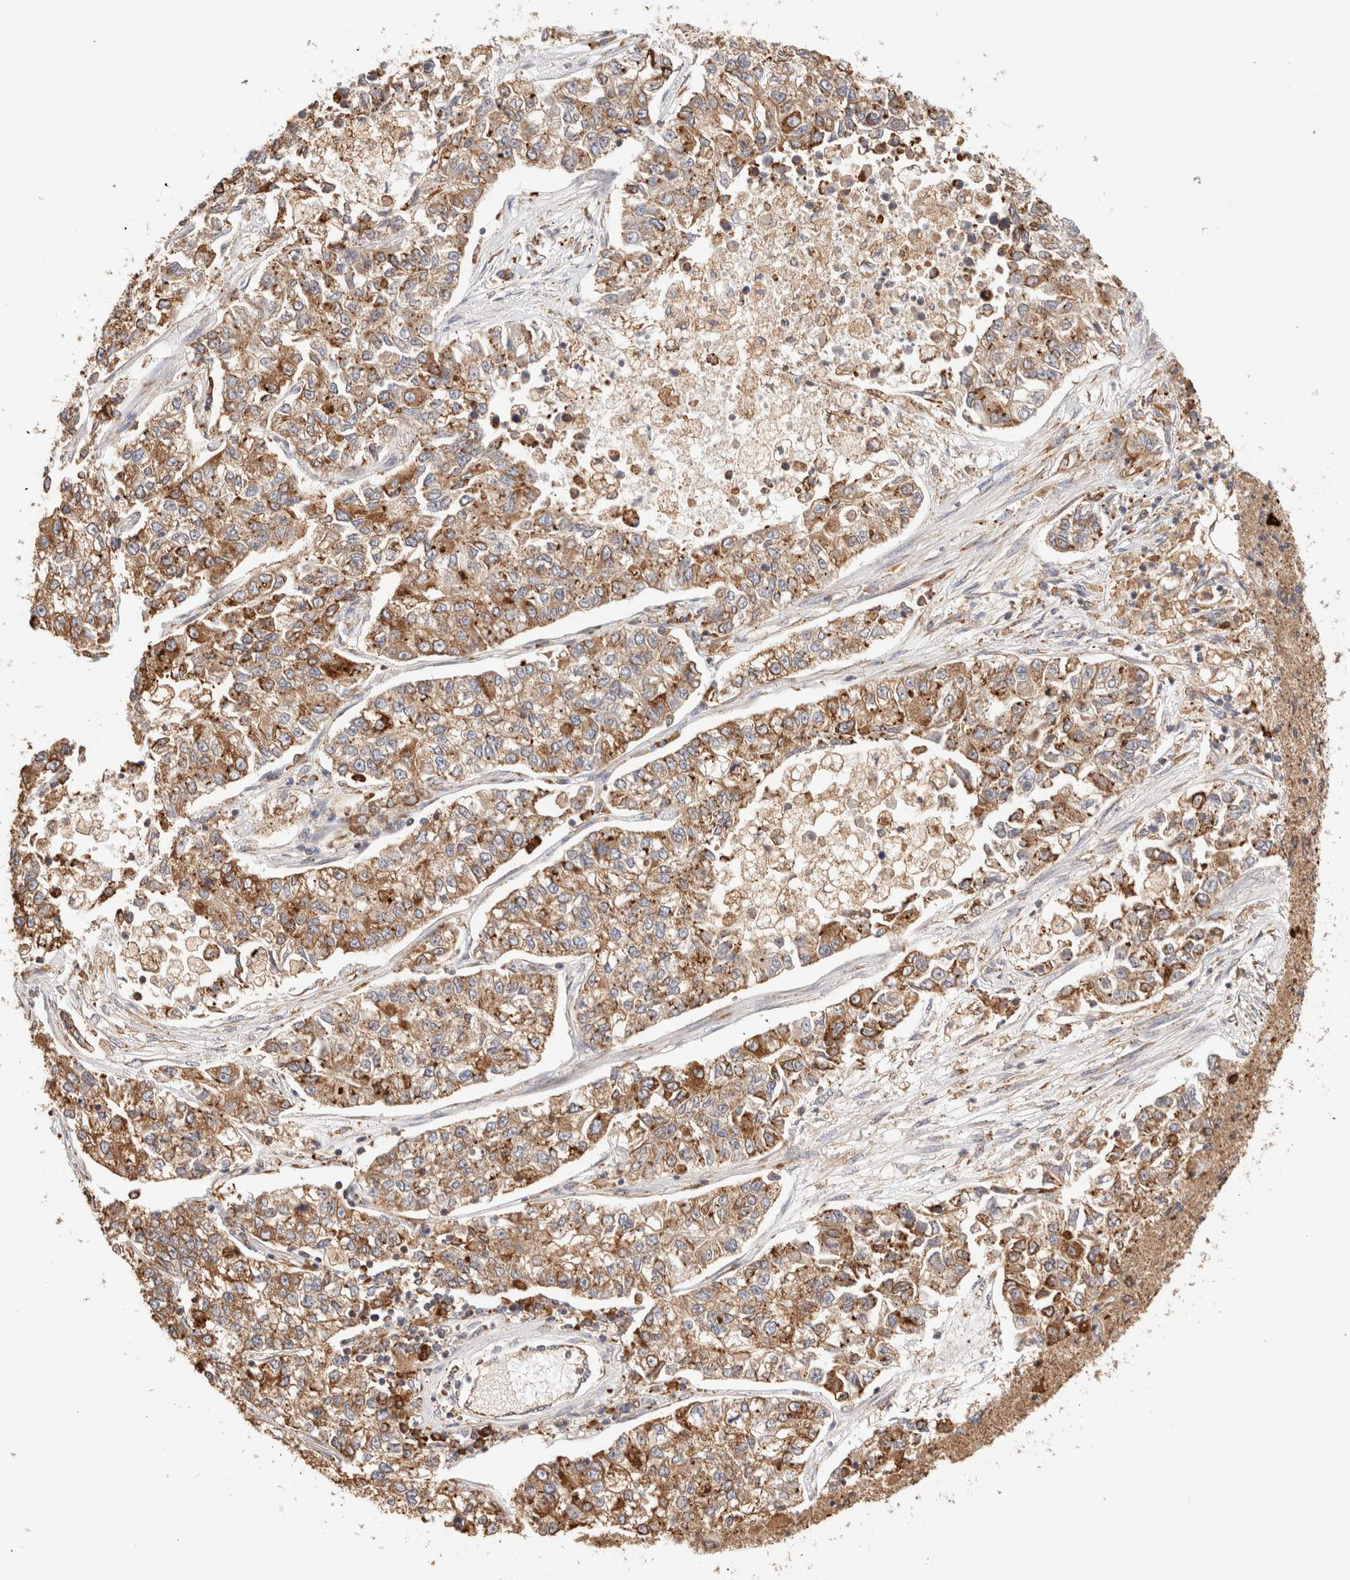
{"staining": {"intensity": "moderate", "quantity": ">75%", "location": "cytoplasmic/membranous"}, "tissue": "lung cancer", "cell_type": "Tumor cells", "image_type": "cancer", "snomed": [{"axis": "morphology", "description": "Adenocarcinoma, NOS"}, {"axis": "topography", "description": "Lung"}], "caption": "DAB immunohistochemical staining of human adenocarcinoma (lung) reveals moderate cytoplasmic/membranous protein positivity in about >75% of tumor cells.", "gene": "FER", "patient": {"sex": "male", "age": 49}}